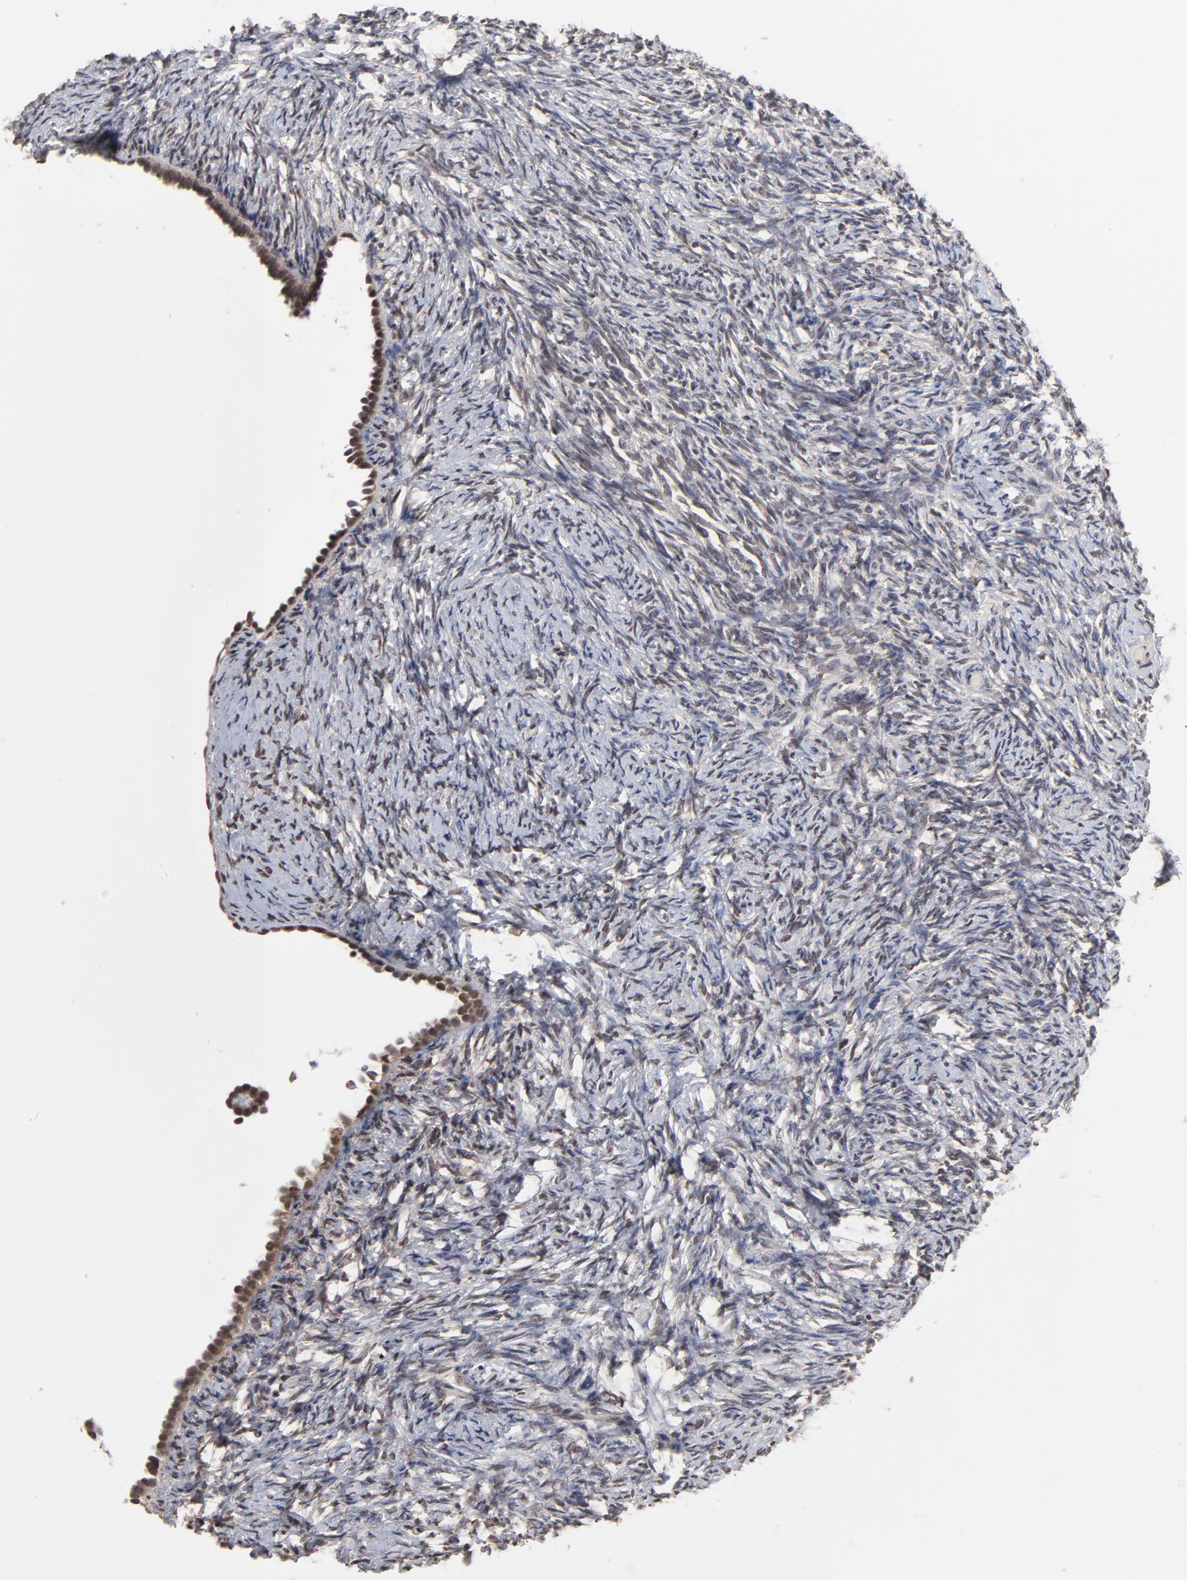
{"staining": {"intensity": "moderate", "quantity": "25%-75%", "location": "cytoplasmic/membranous"}, "tissue": "ovary", "cell_type": "Follicle cells", "image_type": "normal", "snomed": [{"axis": "morphology", "description": "Normal tissue, NOS"}, {"axis": "topography", "description": "Ovary"}], "caption": "Immunohistochemical staining of benign human ovary reveals 25%-75% levels of moderate cytoplasmic/membranous protein positivity in about 25%-75% of follicle cells.", "gene": "CHM", "patient": {"sex": "female", "age": 60}}